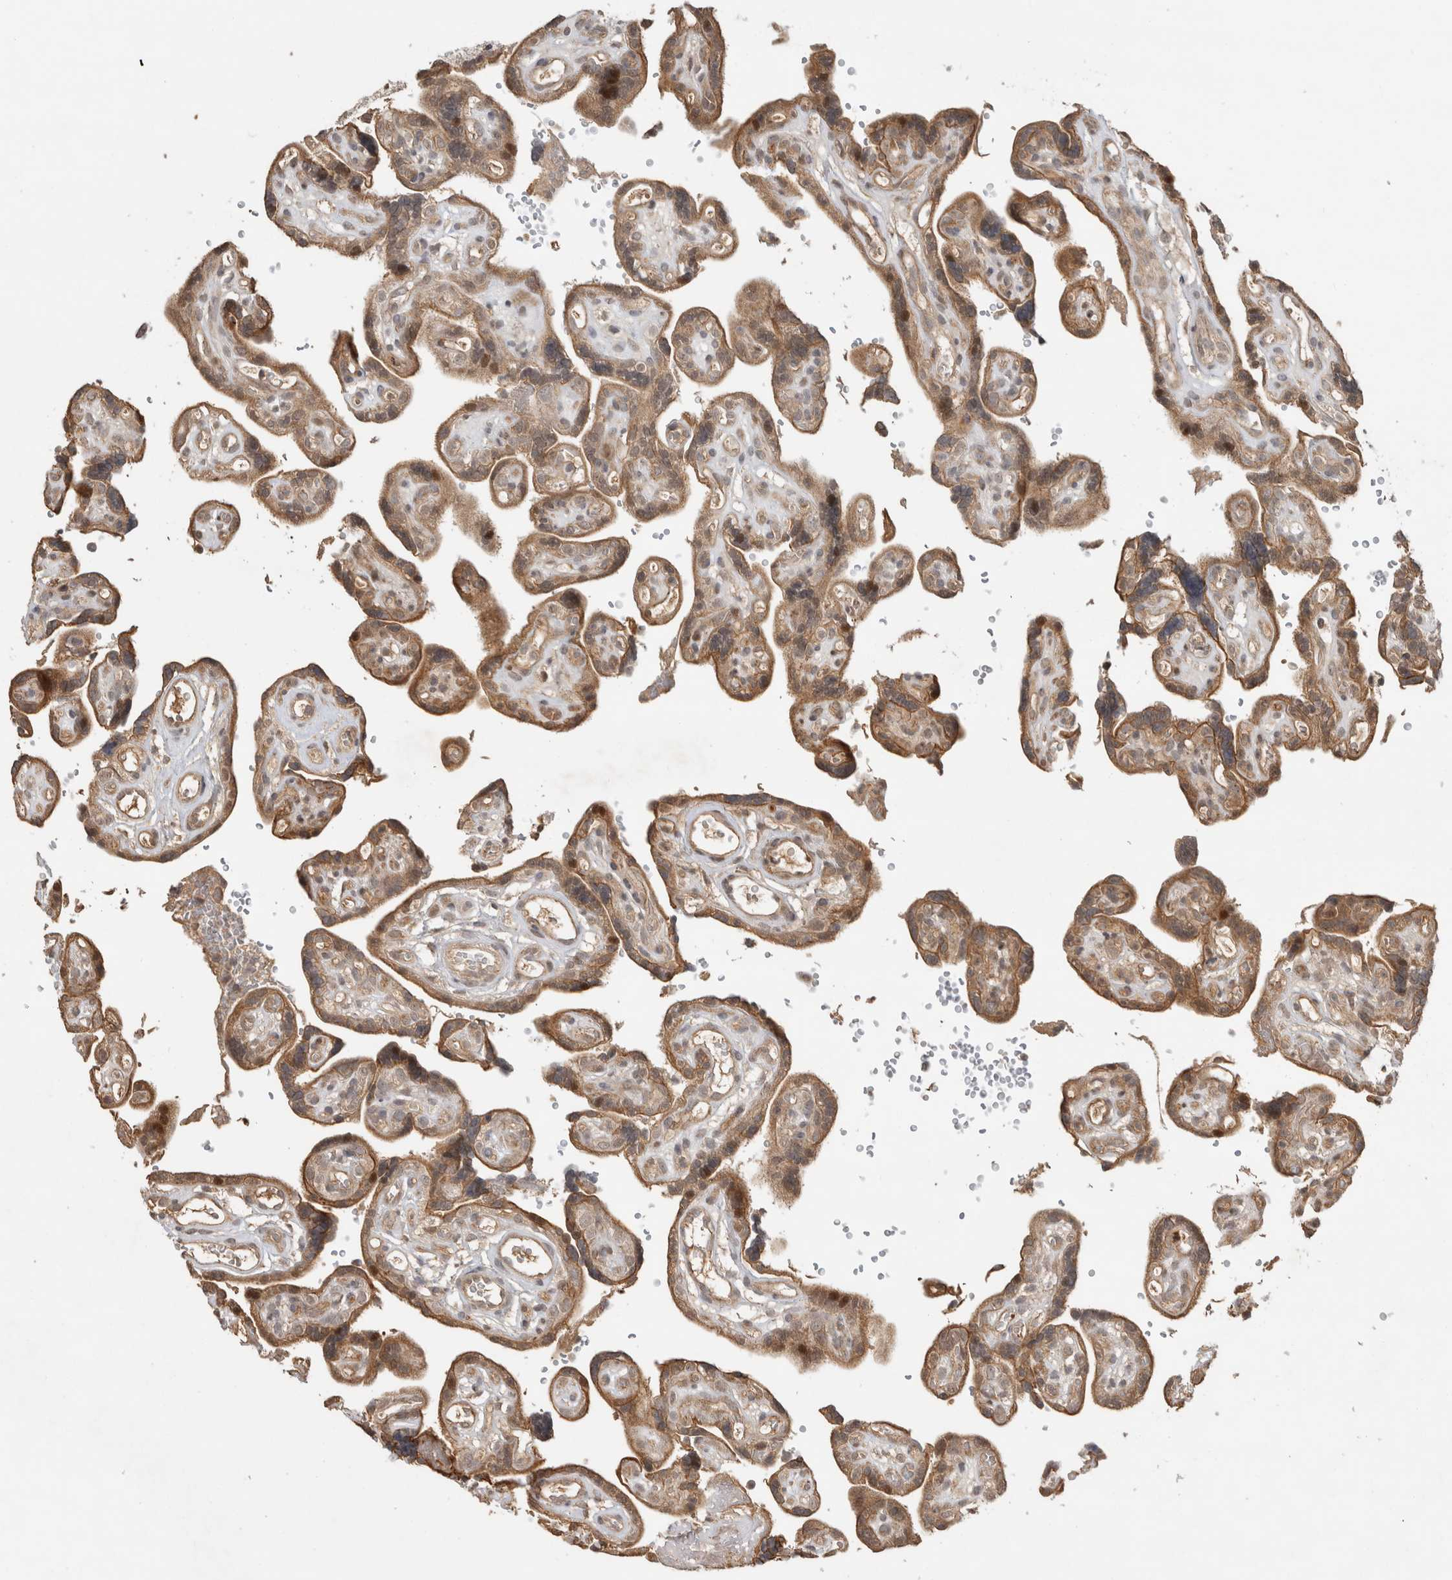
{"staining": {"intensity": "moderate", "quantity": ">75%", "location": "cytoplasmic/membranous"}, "tissue": "placenta", "cell_type": "Decidual cells", "image_type": "normal", "snomed": [{"axis": "morphology", "description": "Normal tissue, NOS"}, {"axis": "topography", "description": "Placenta"}], "caption": "Human placenta stained with a brown dye exhibits moderate cytoplasmic/membranous positive expression in about >75% of decidual cells.", "gene": "PITPNC1", "patient": {"sex": "female", "age": 30}}